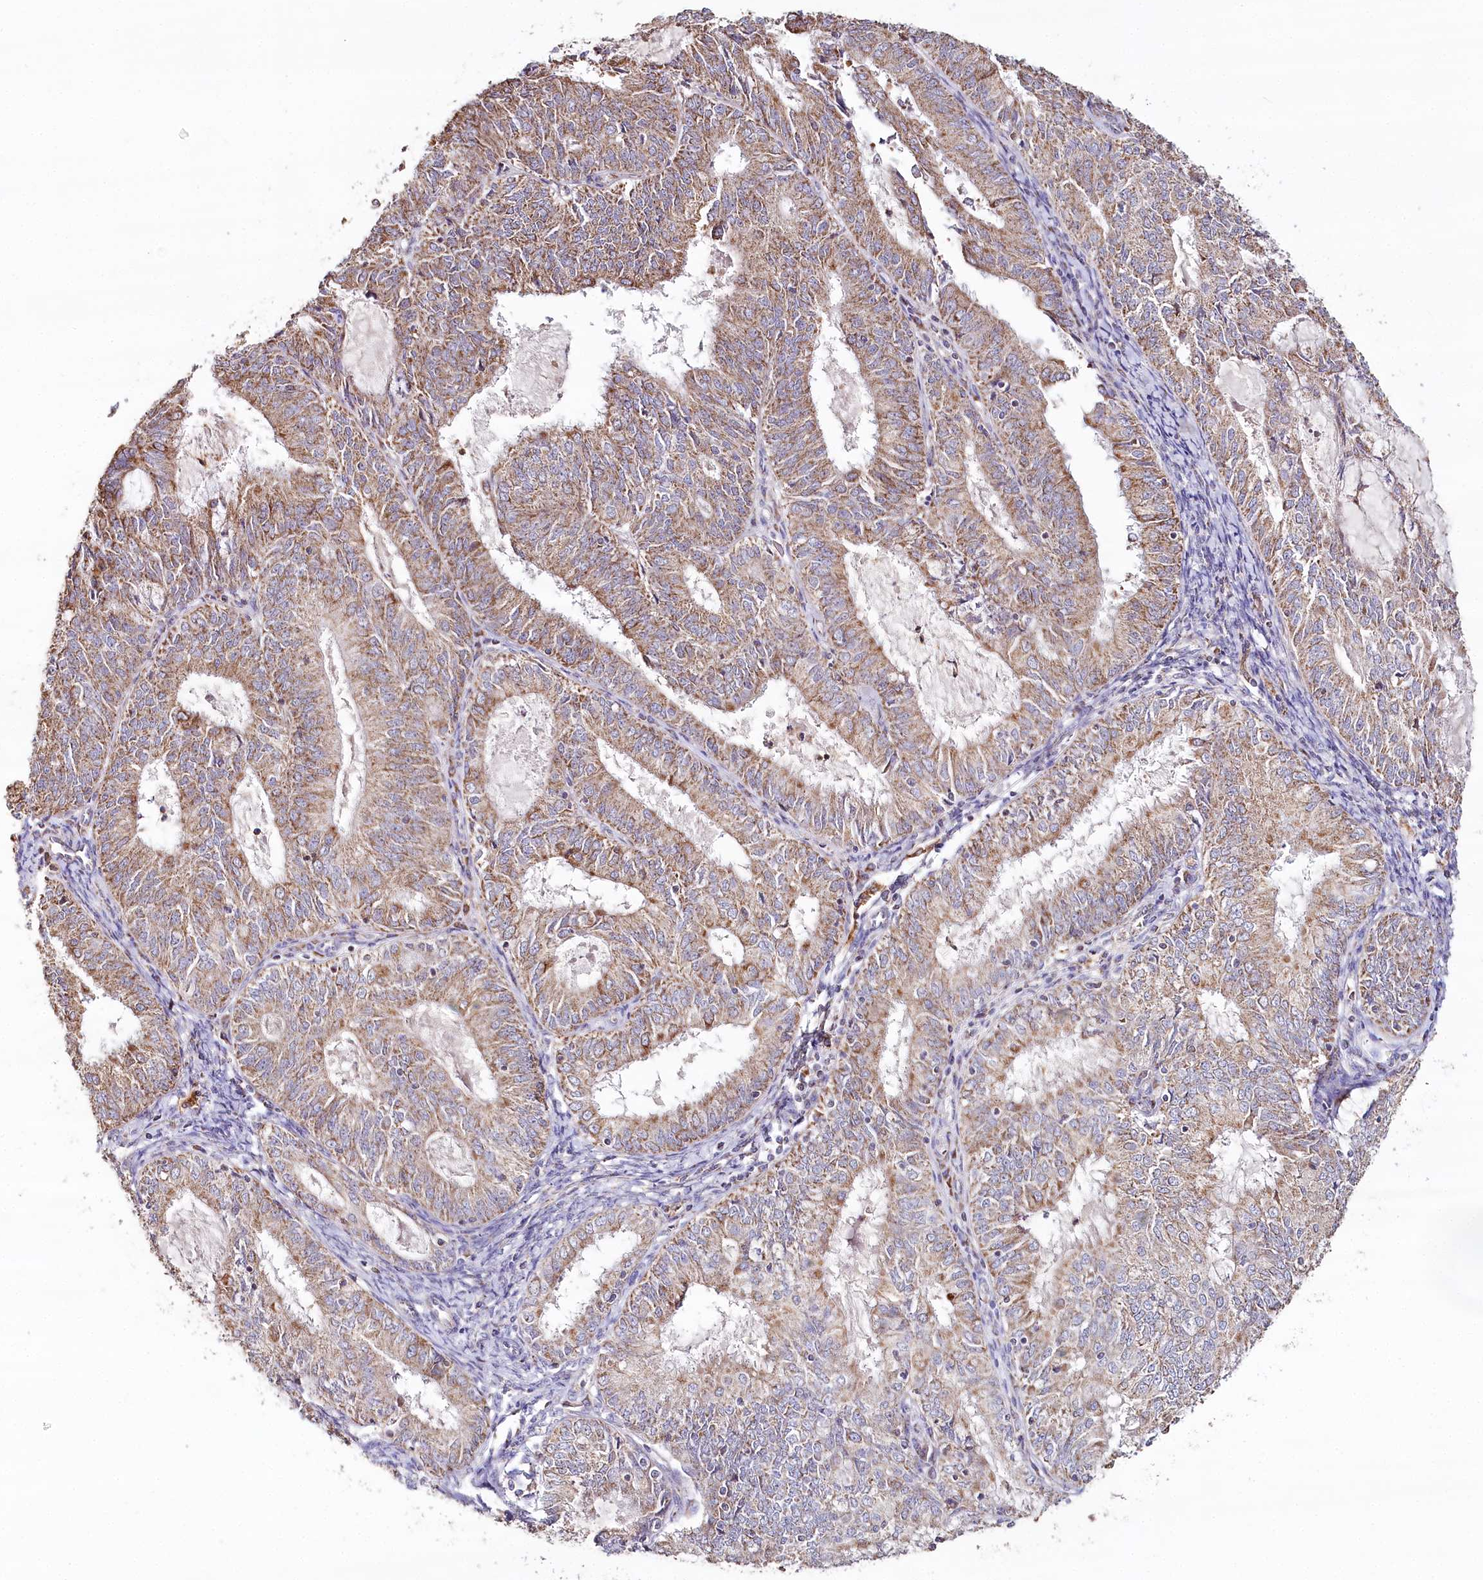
{"staining": {"intensity": "moderate", "quantity": ">75%", "location": "cytoplasmic/membranous"}, "tissue": "endometrial cancer", "cell_type": "Tumor cells", "image_type": "cancer", "snomed": [{"axis": "morphology", "description": "Adenocarcinoma, NOS"}, {"axis": "topography", "description": "Endometrium"}], "caption": "The micrograph exhibits a brown stain indicating the presence of a protein in the cytoplasmic/membranous of tumor cells in endometrial cancer.", "gene": "MMP25", "patient": {"sex": "female", "age": 57}}